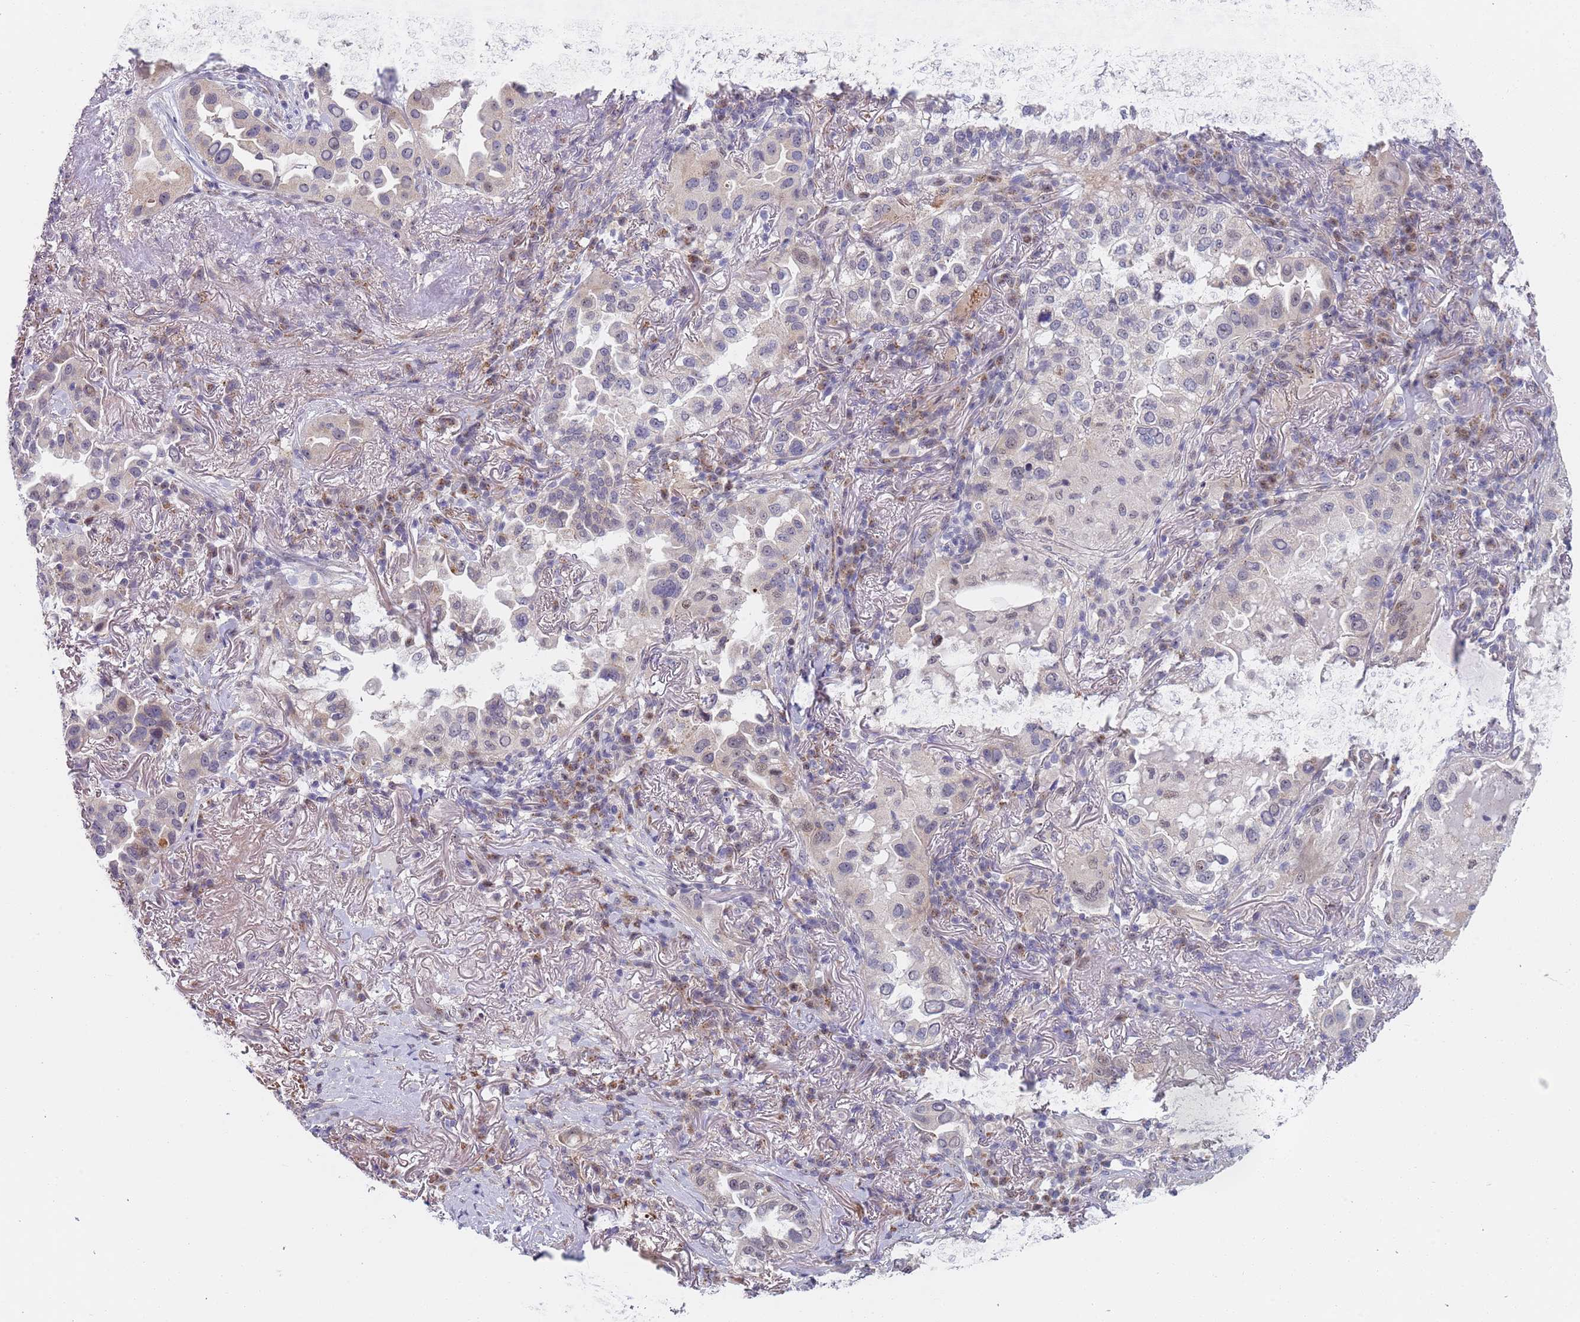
{"staining": {"intensity": "negative", "quantity": "none", "location": "none"}, "tissue": "lung cancer", "cell_type": "Tumor cells", "image_type": "cancer", "snomed": [{"axis": "morphology", "description": "Adenocarcinoma, NOS"}, {"axis": "topography", "description": "Lung"}], "caption": "A photomicrograph of human lung cancer (adenocarcinoma) is negative for staining in tumor cells.", "gene": "PLCL2", "patient": {"sex": "female", "age": 69}}